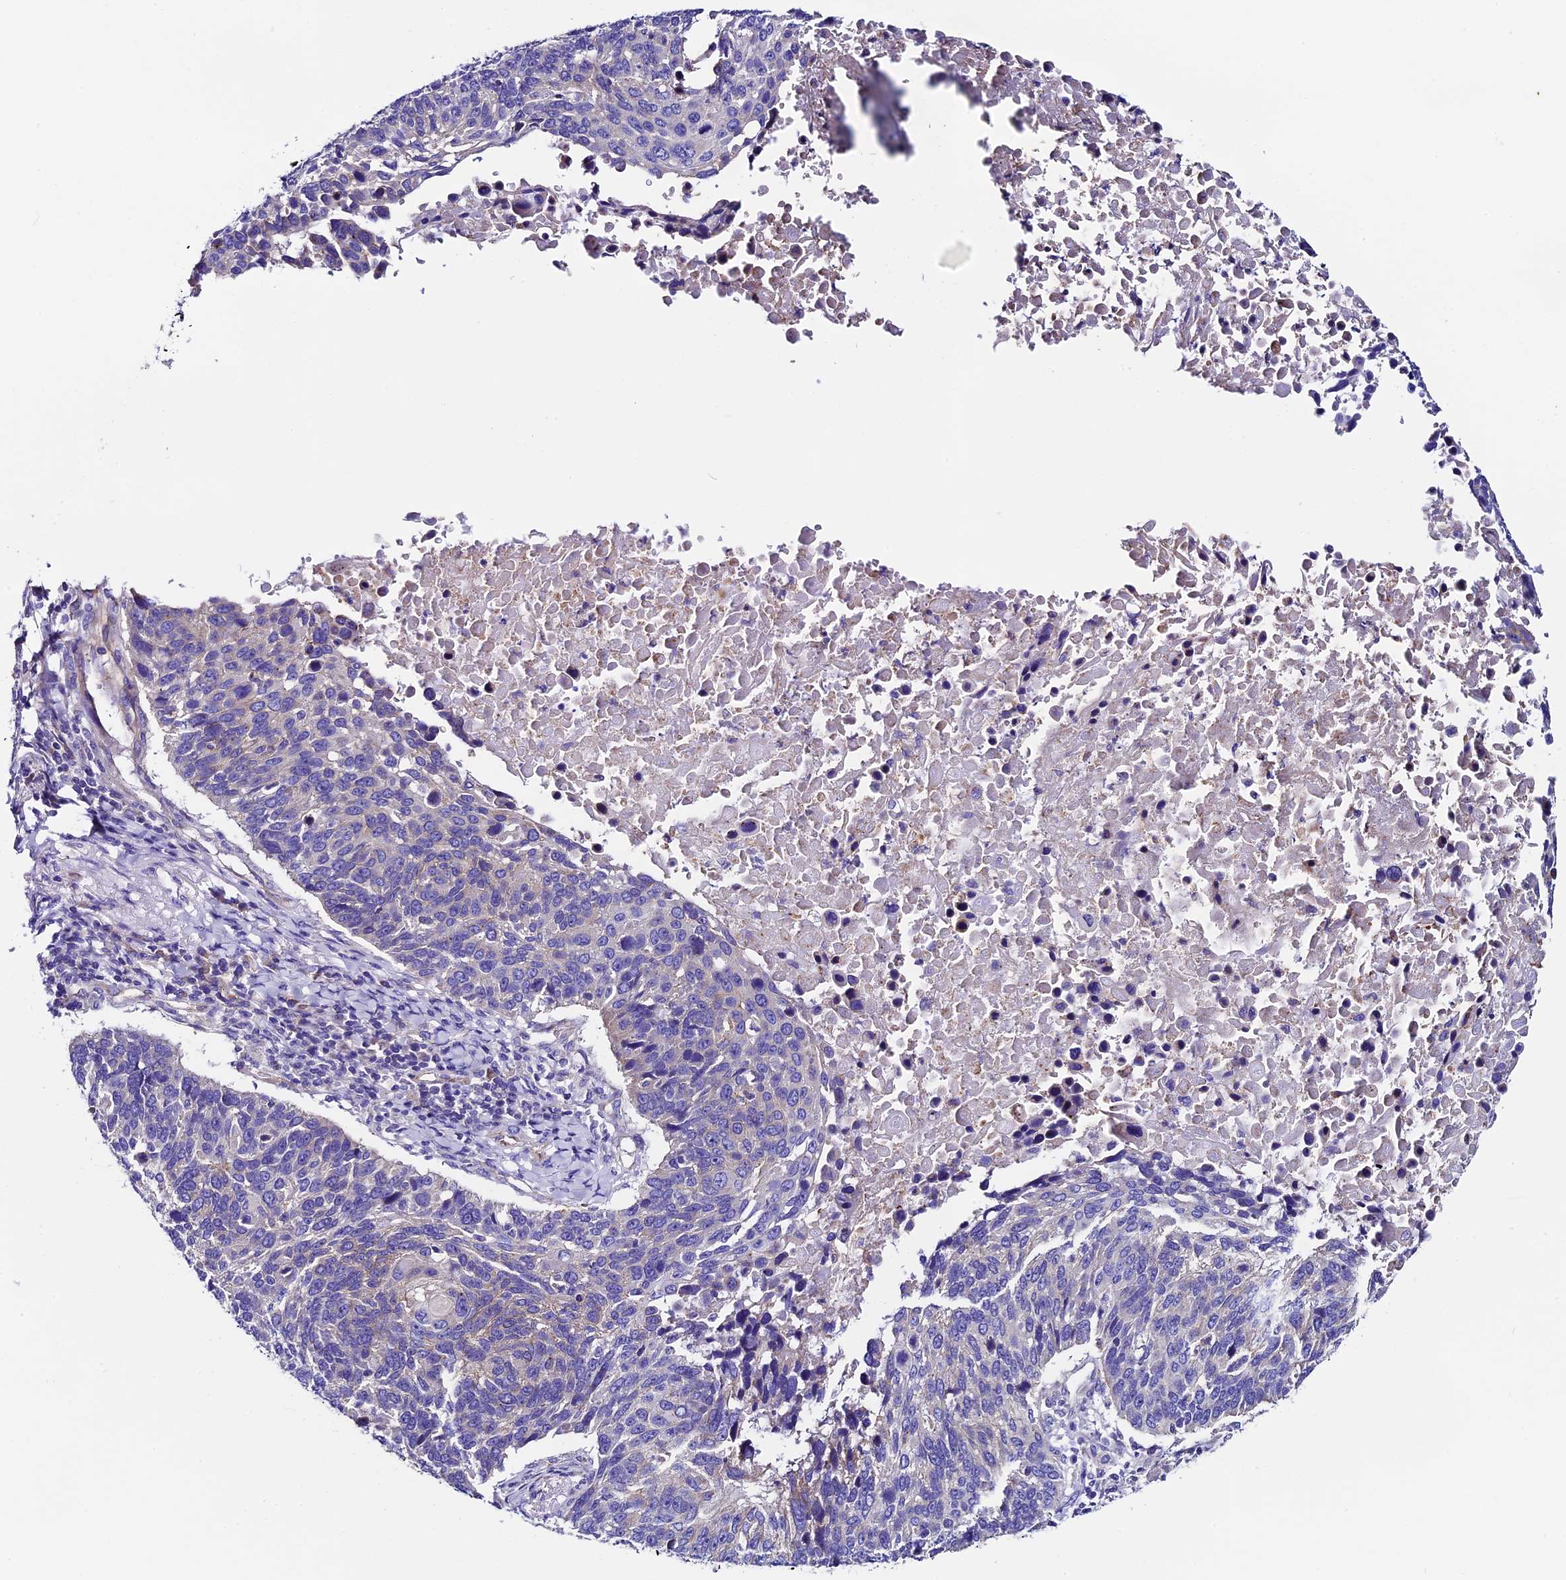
{"staining": {"intensity": "negative", "quantity": "none", "location": "none"}, "tissue": "lung cancer", "cell_type": "Tumor cells", "image_type": "cancer", "snomed": [{"axis": "morphology", "description": "Normal tissue, NOS"}, {"axis": "morphology", "description": "Squamous cell carcinoma, NOS"}, {"axis": "topography", "description": "Lymph node"}, {"axis": "topography", "description": "Lung"}], "caption": "Lung cancer (squamous cell carcinoma) was stained to show a protein in brown. There is no significant staining in tumor cells.", "gene": "COMTD1", "patient": {"sex": "male", "age": 66}}